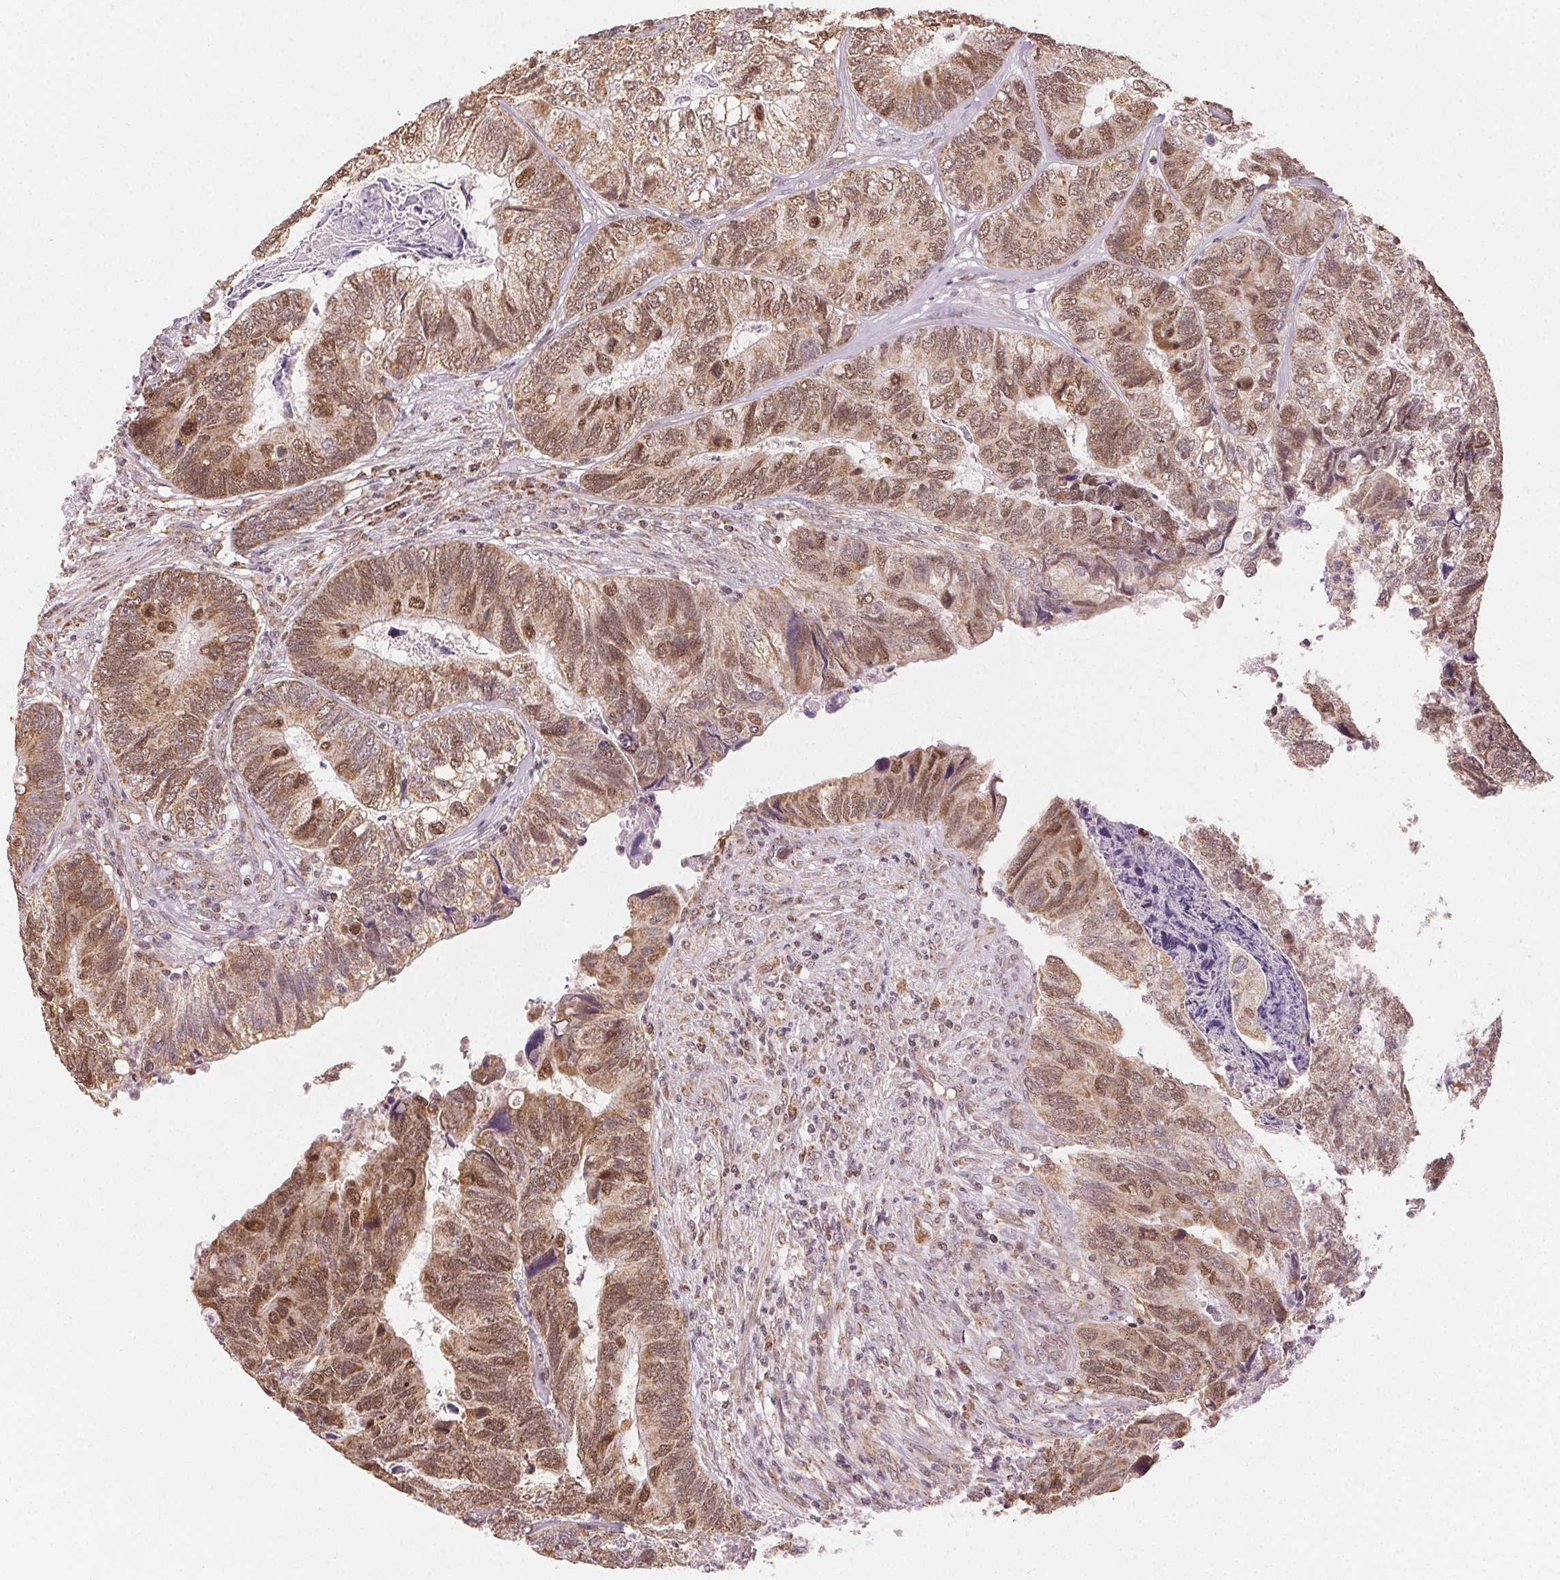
{"staining": {"intensity": "moderate", "quantity": ">75%", "location": "nuclear"}, "tissue": "colorectal cancer", "cell_type": "Tumor cells", "image_type": "cancer", "snomed": [{"axis": "morphology", "description": "Adenocarcinoma, NOS"}, {"axis": "topography", "description": "Colon"}], "caption": "Colorectal cancer (adenocarcinoma) stained with a protein marker displays moderate staining in tumor cells.", "gene": "PIWIL4", "patient": {"sex": "female", "age": 67}}